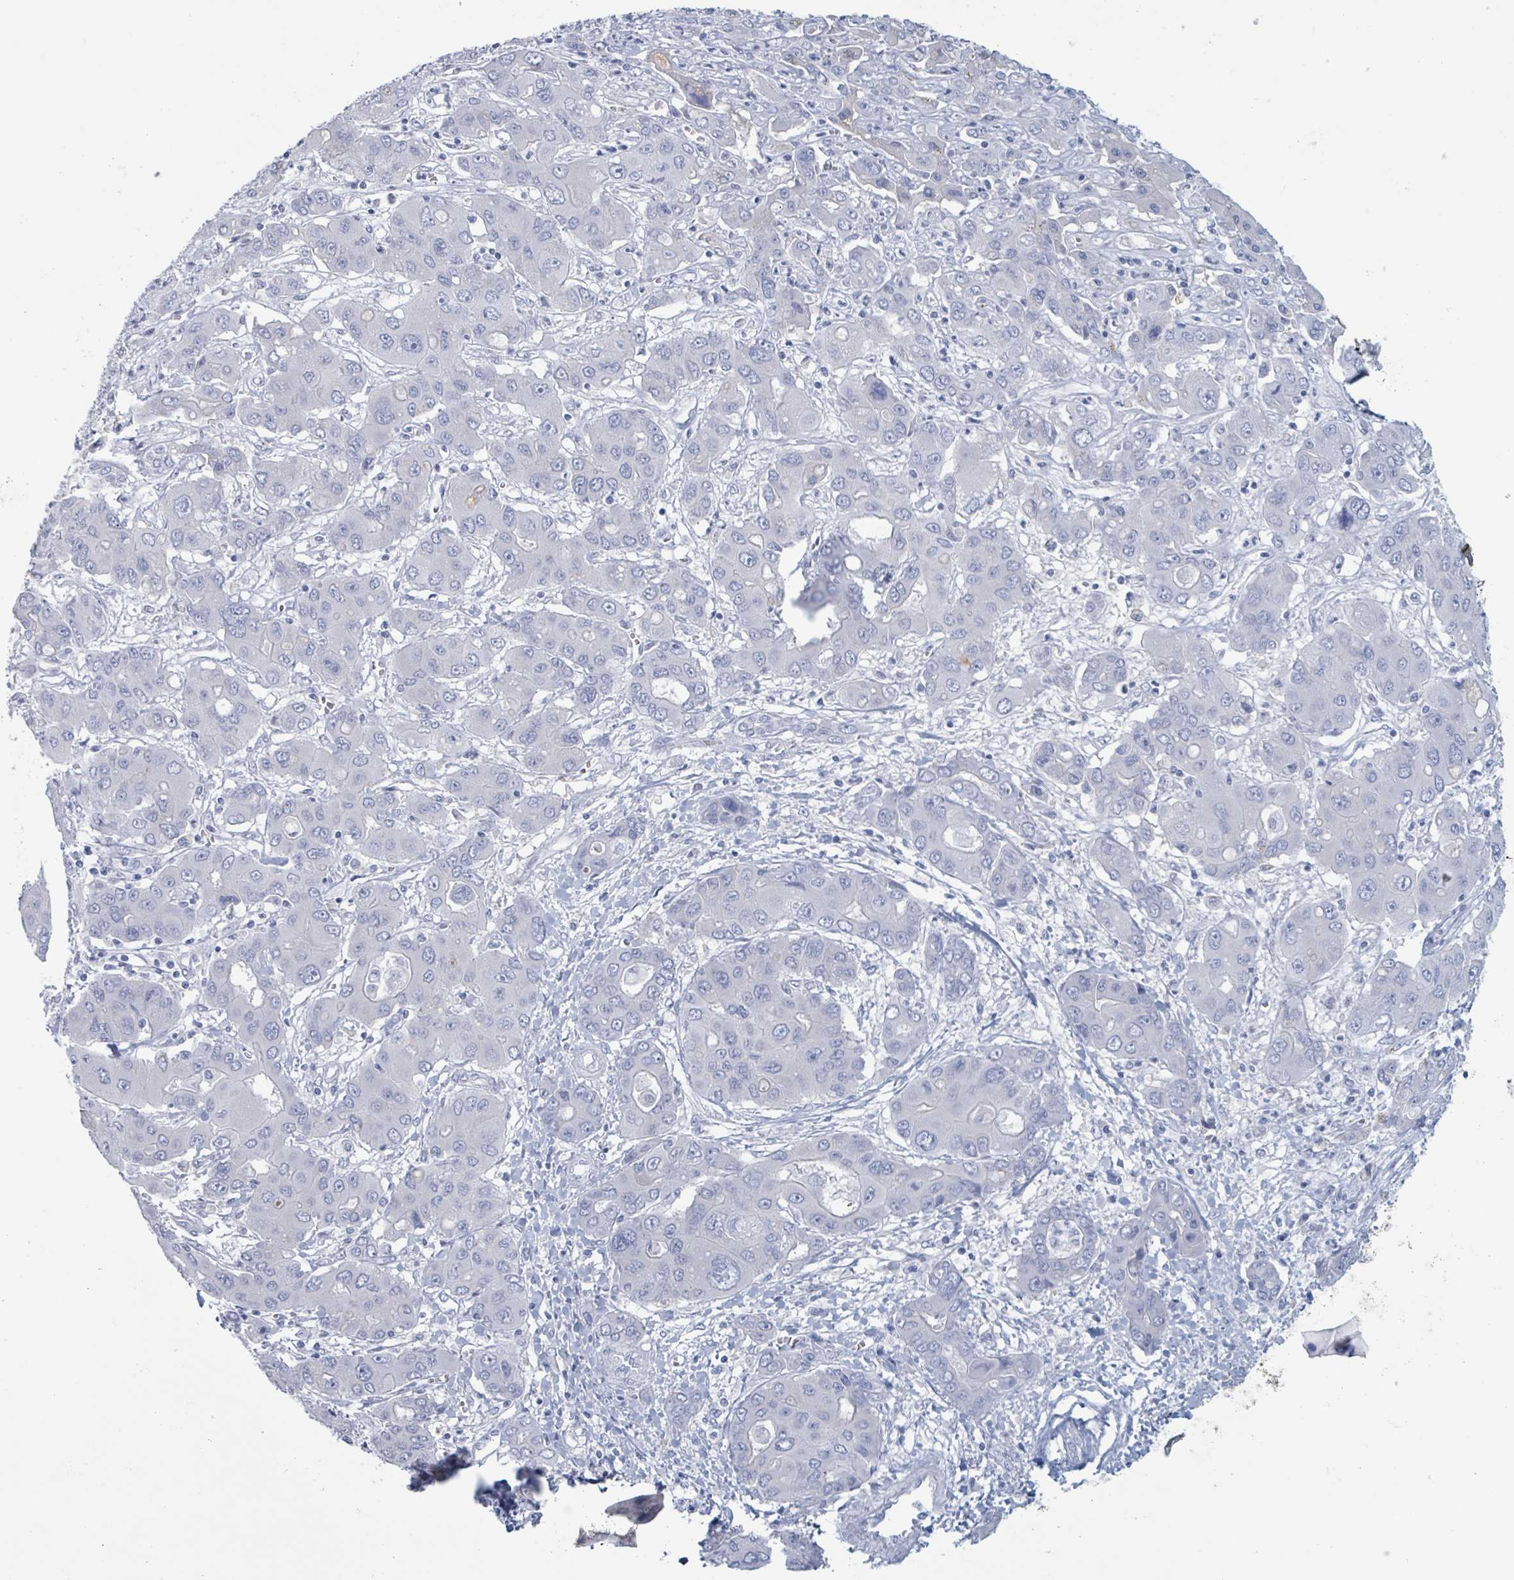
{"staining": {"intensity": "negative", "quantity": "none", "location": "none"}, "tissue": "liver cancer", "cell_type": "Tumor cells", "image_type": "cancer", "snomed": [{"axis": "morphology", "description": "Cholangiocarcinoma"}, {"axis": "topography", "description": "Liver"}], "caption": "Human liver cholangiocarcinoma stained for a protein using IHC demonstrates no positivity in tumor cells.", "gene": "KLK4", "patient": {"sex": "male", "age": 67}}